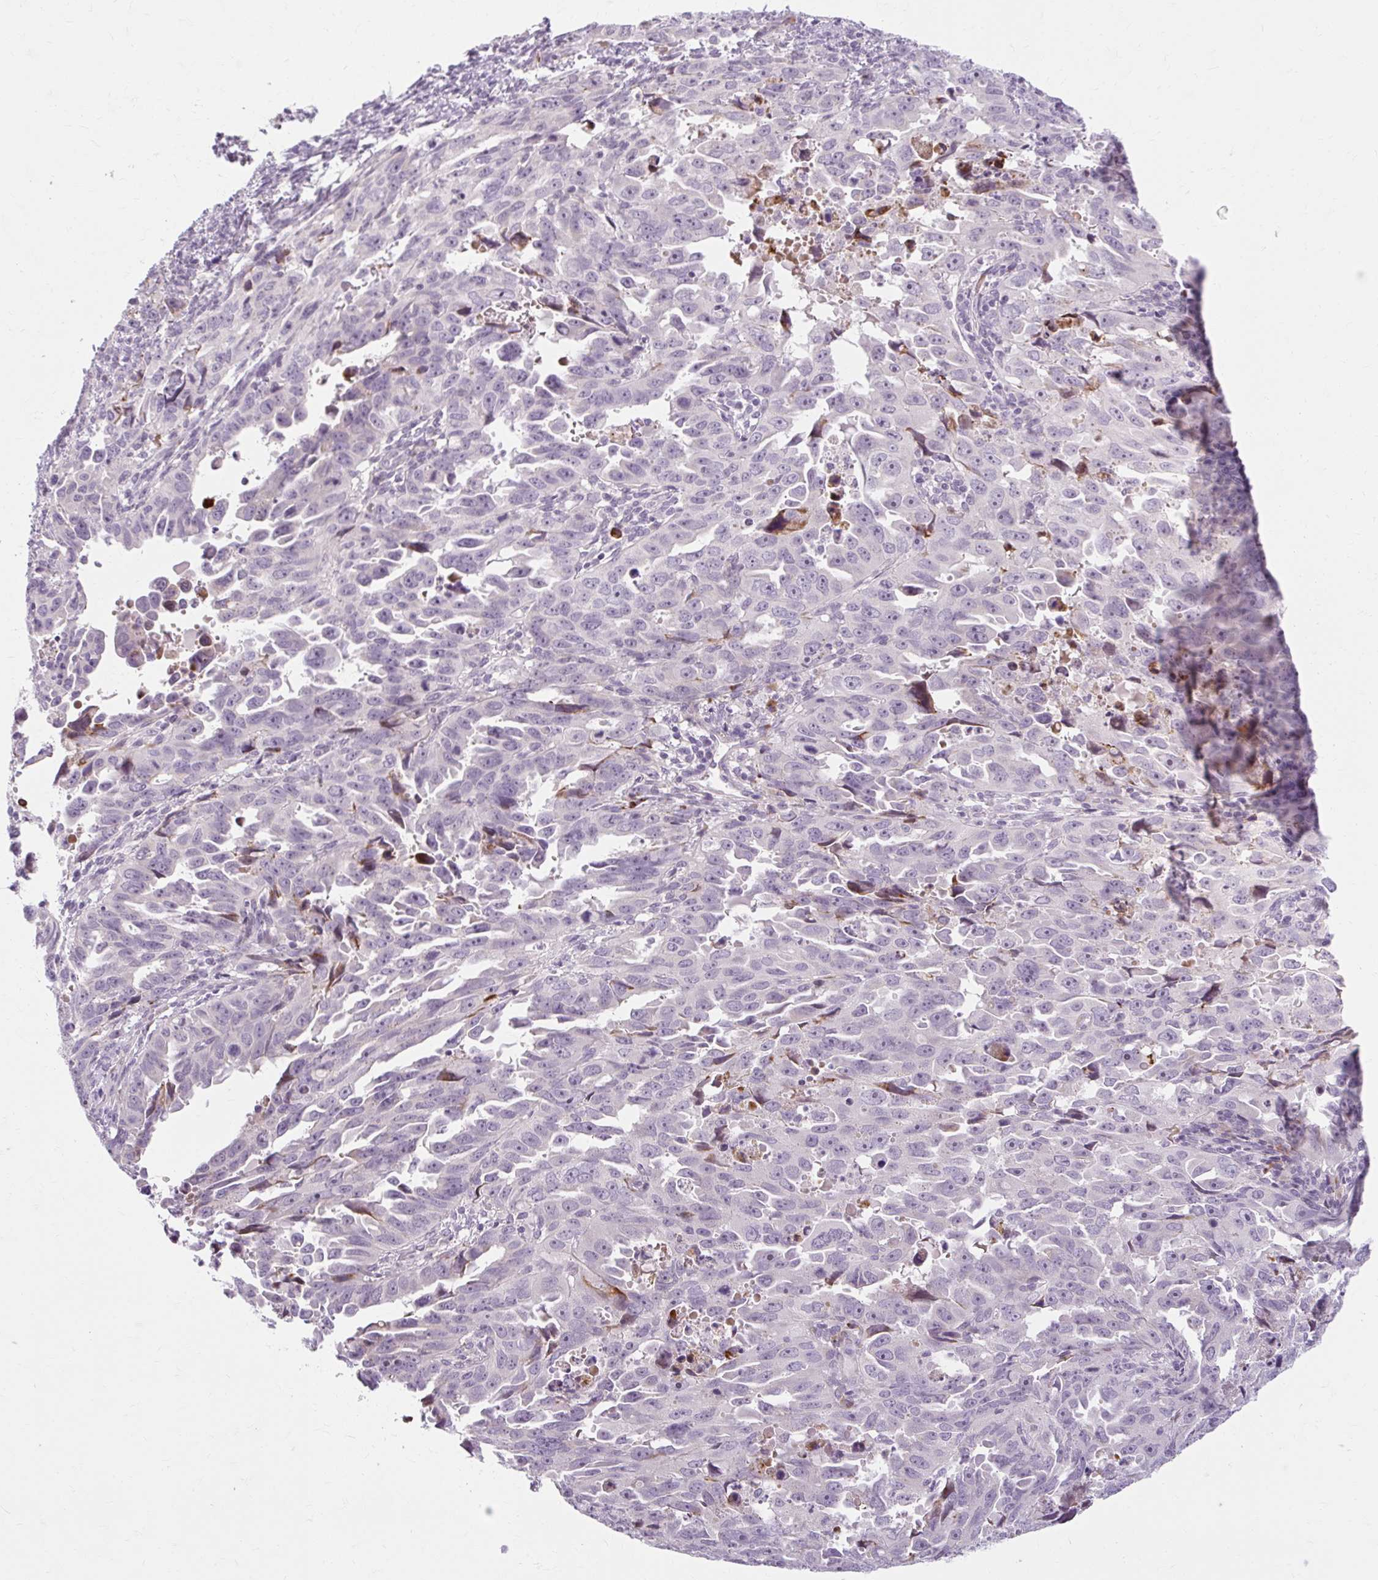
{"staining": {"intensity": "negative", "quantity": "none", "location": "none"}, "tissue": "endometrial cancer", "cell_type": "Tumor cells", "image_type": "cancer", "snomed": [{"axis": "morphology", "description": "Adenocarcinoma, NOS"}, {"axis": "topography", "description": "Endometrium"}], "caption": "Micrograph shows no significant protein expression in tumor cells of endometrial adenocarcinoma.", "gene": "ZFYVE26", "patient": {"sex": "female", "age": 65}}